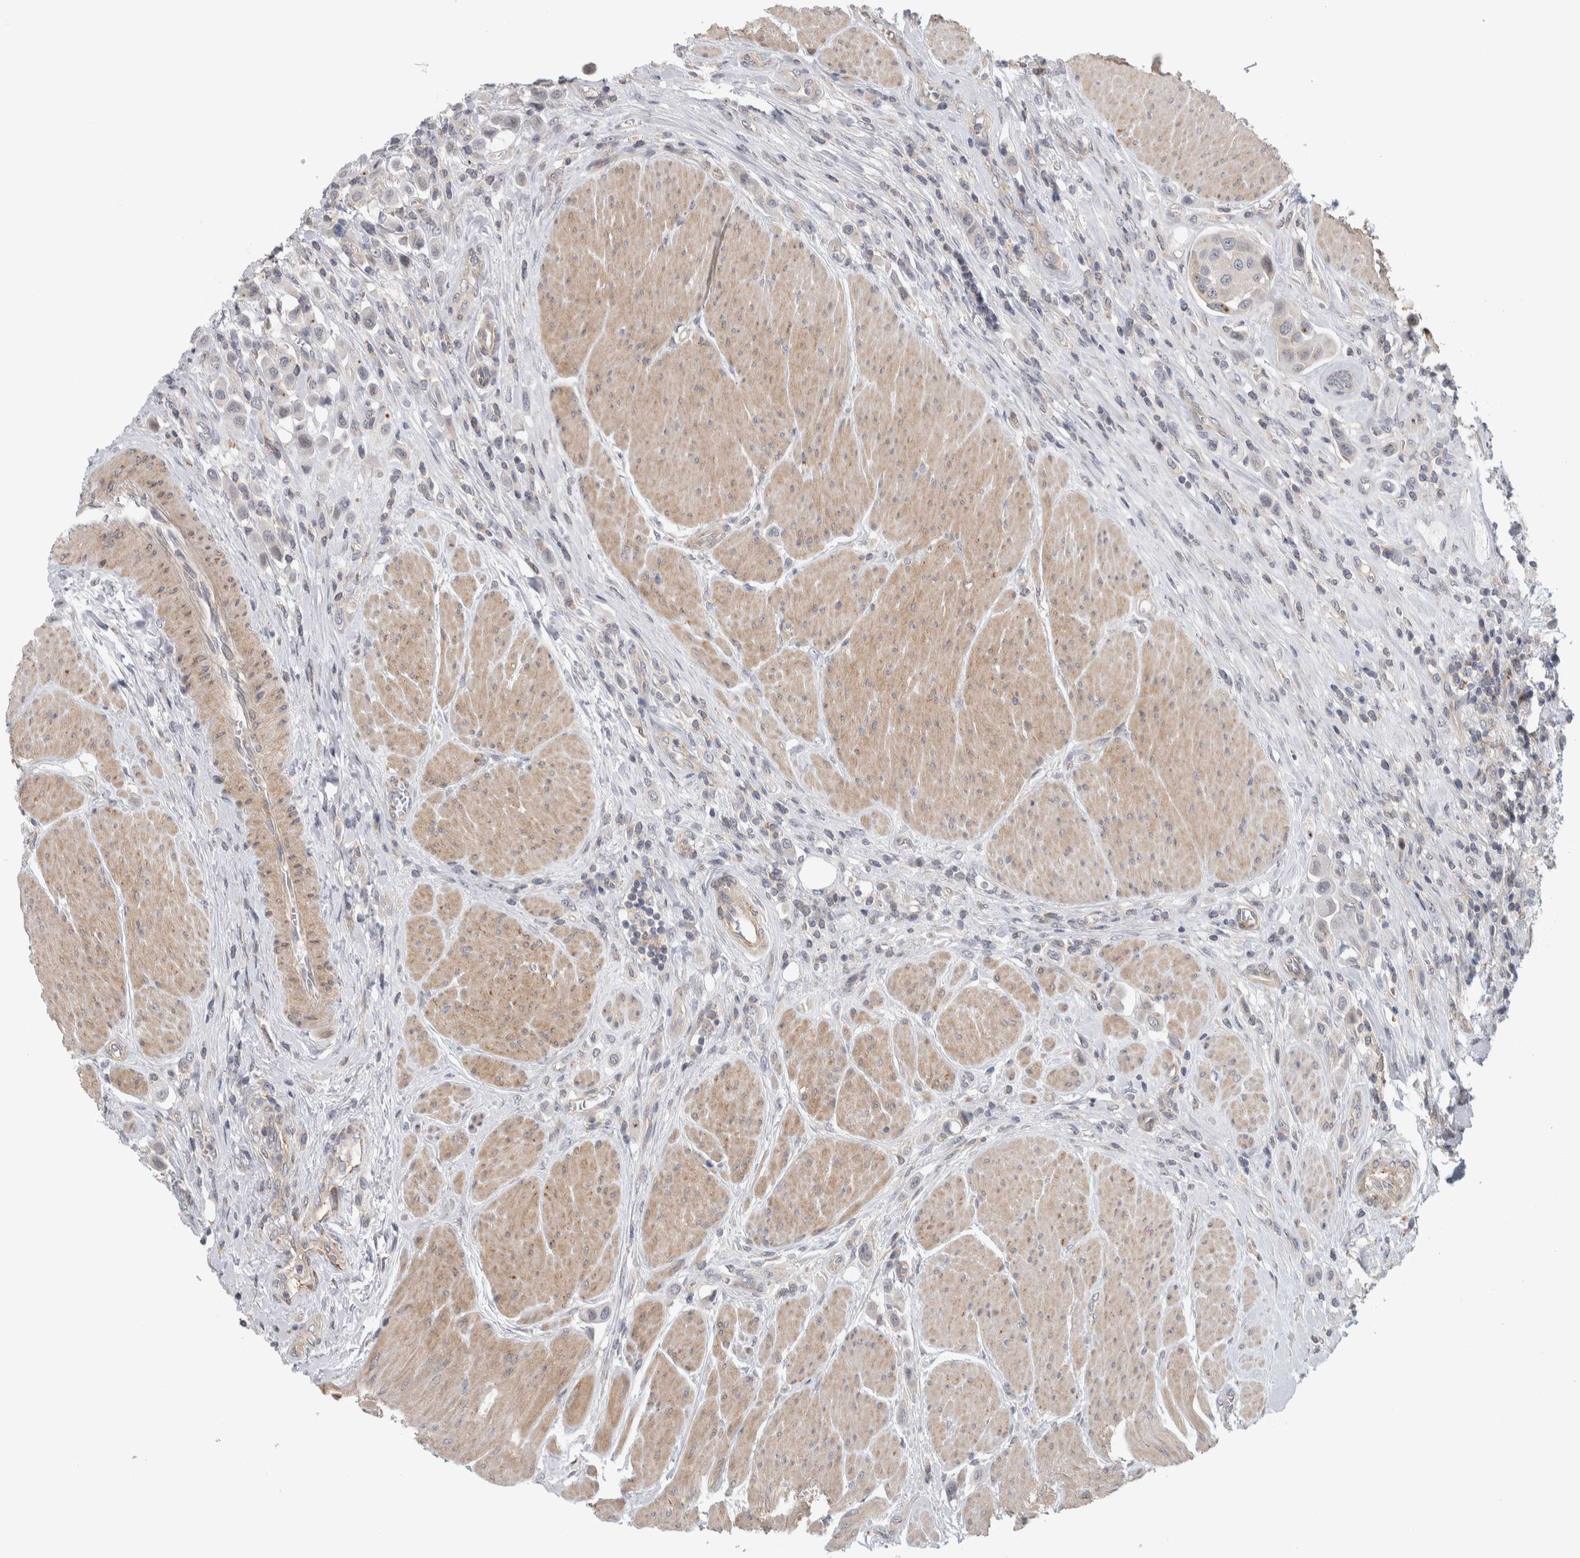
{"staining": {"intensity": "negative", "quantity": "none", "location": "none"}, "tissue": "urothelial cancer", "cell_type": "Tumor cells", "image_type": "cancer", "snomed": [{"axis": "morphology", "description": "Urothelial carcinoma, High grade"}, {"axis": "topography", "description": "Urinary bladder"}], "caption": "Urothelial cancer stained for a protein using IHC exhibits no positivity tumor cells.", "gene": "ZNF804B", "patient": {"sex": "male", "age": 50}}